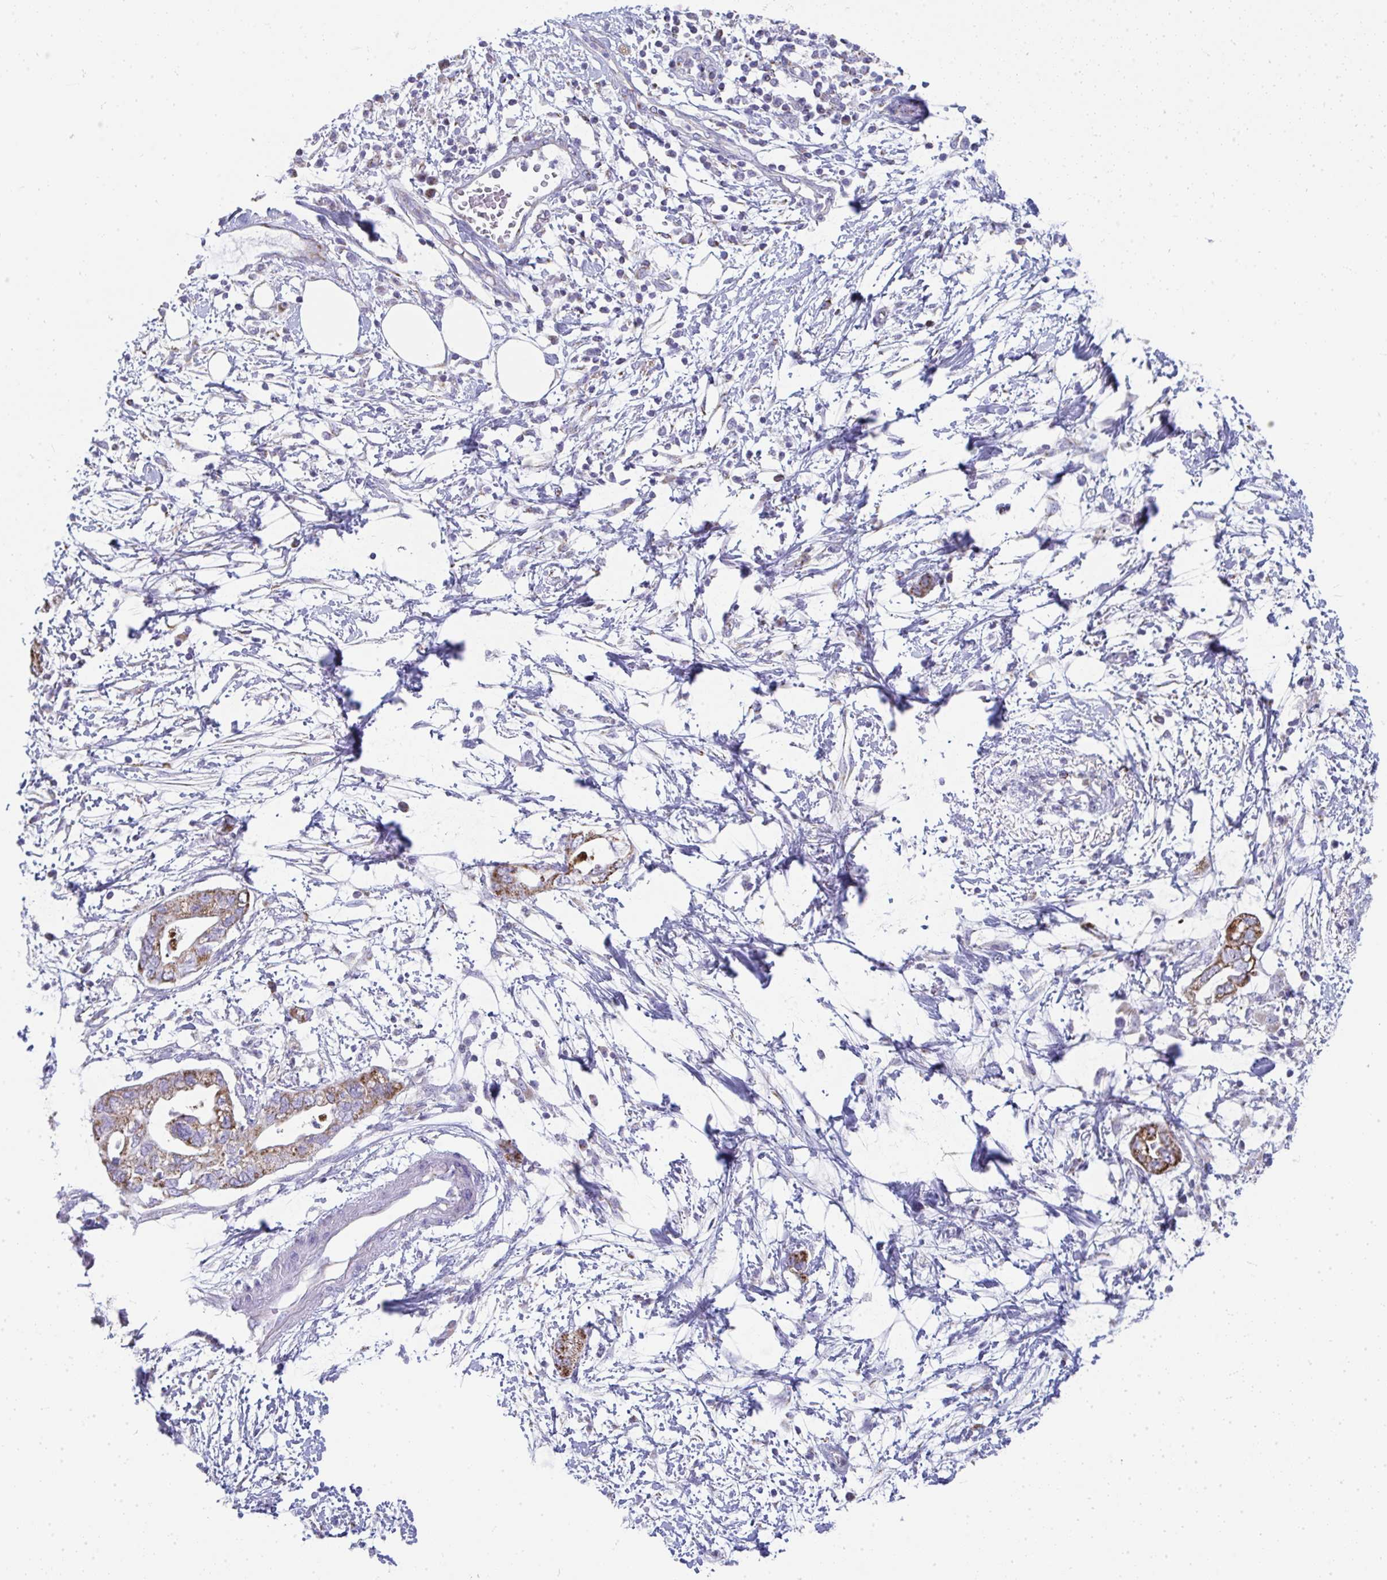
{"staining": {"intensity": "moderate", "quantity": ">75%", "location": "cytoplasmic/membranous"}, "tissue": "pancreatic cancer", "cell_type": "Tumor cells", "image_type": "cancer", "snomed": [{"axis": "morphology", "description": "Adenocarcinoma, NOS"}, {"axis": "topography", "description": "Pancreas"}], "caption": "Moderate cytoplasmic/membranous staining for a protein is identified in about >75% of tumor cells of adenocarcinoma (pancreatic) using immunohistochemistry.", "gene": "SLC6A1", "patient": {"sex": "female", "age": 72}}